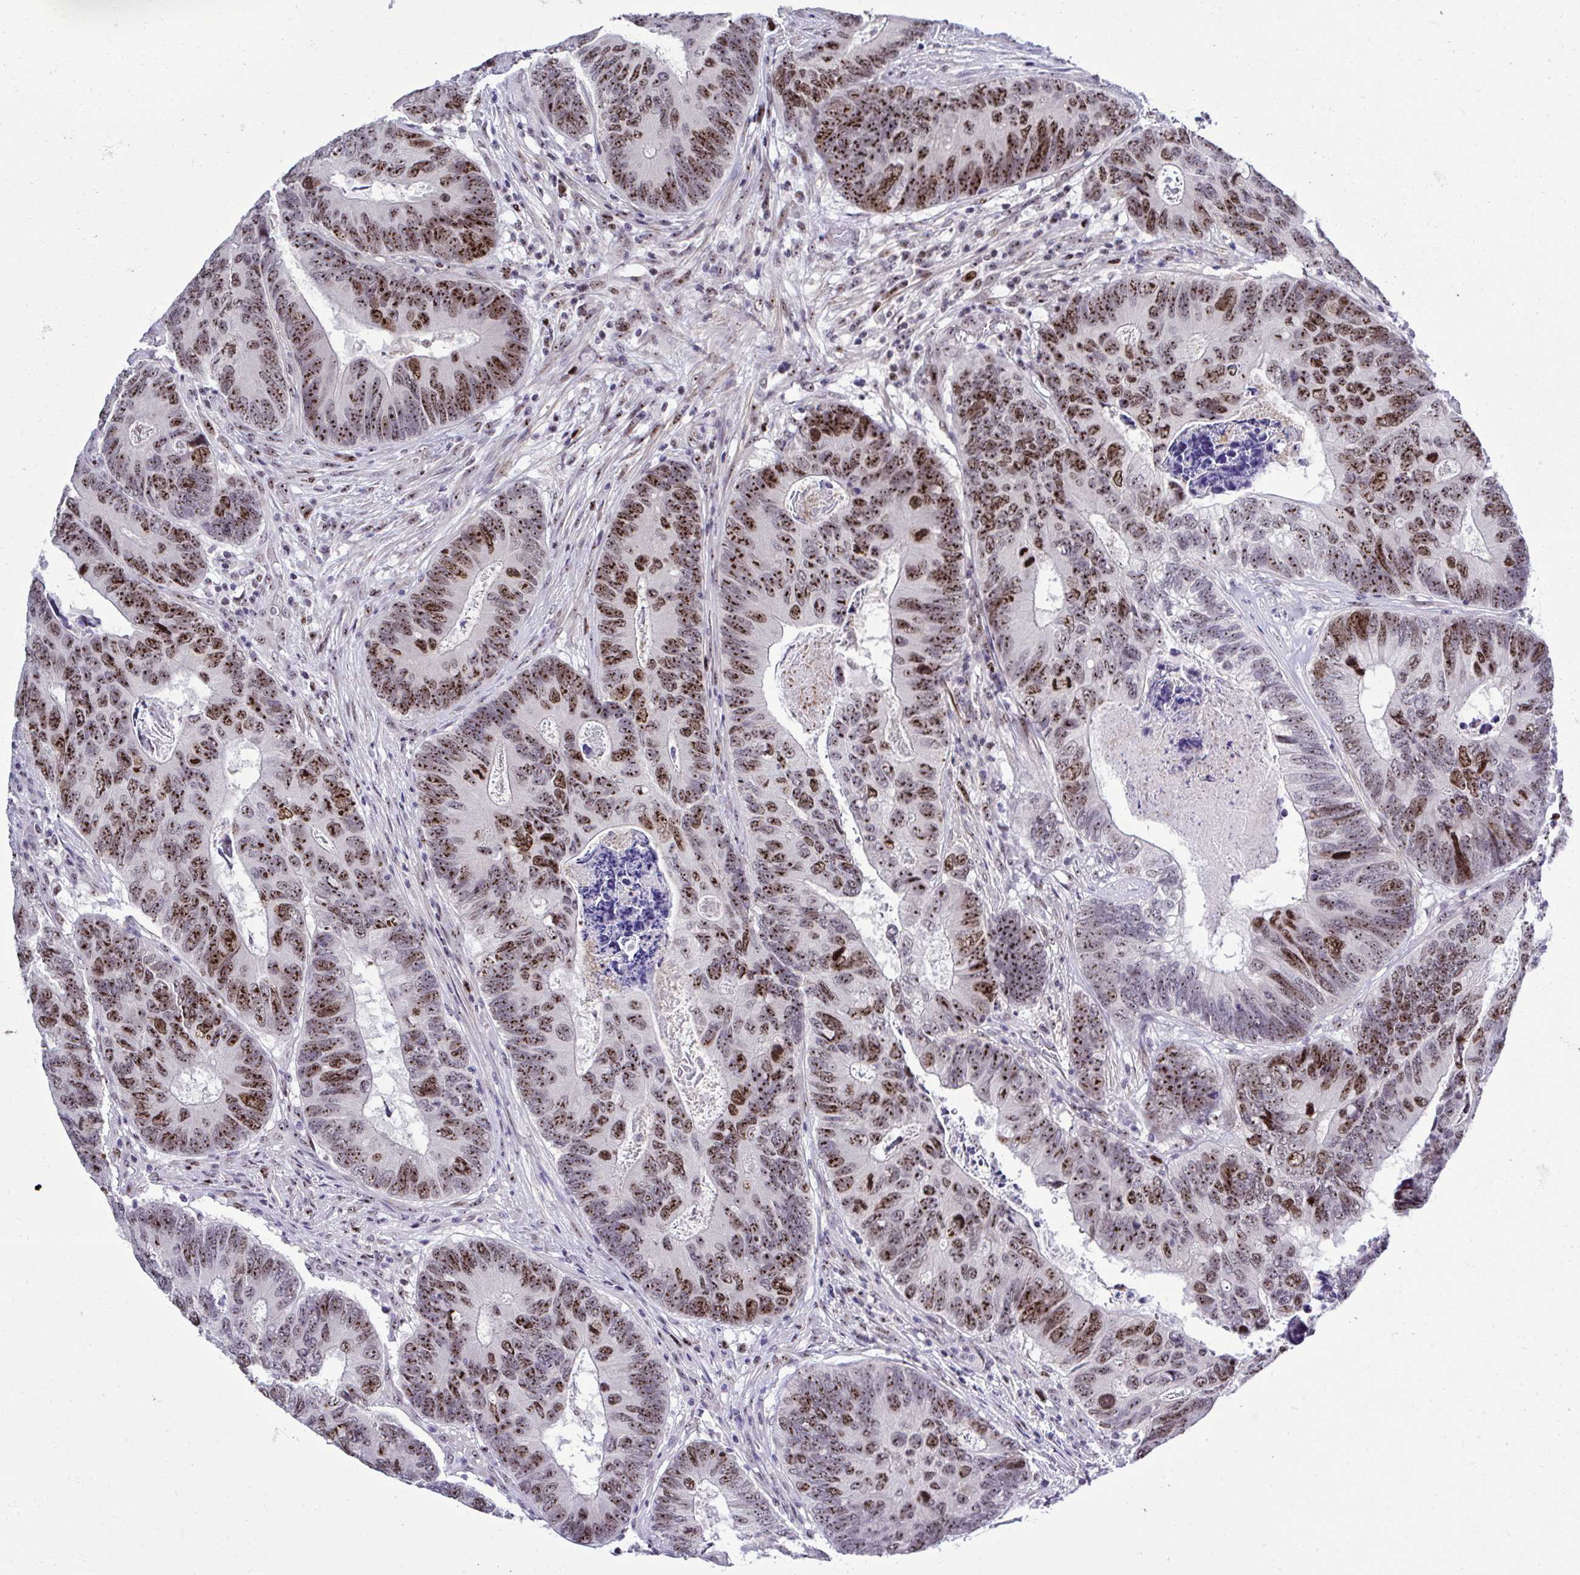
{"staining": {"intensity": "strong", "quantity": ">75%", "location": "nuclear"}, "tissue": "colorectal cancer", "cell_type": "Tumor cells", "image_type": "cancer", "snomed": [{"axis": "morphology", "description": "Adenocarcinoma, NOS"}, {"axis": "topography", "description": "Colon"}], "caption": "Colorectal cancer was stained to show a protein in brown. There is high levels of strong nuclear expression in about >75% of tumor cells.", "gene": "CEP72", "patient": {"sex": "female", "age": 67}}